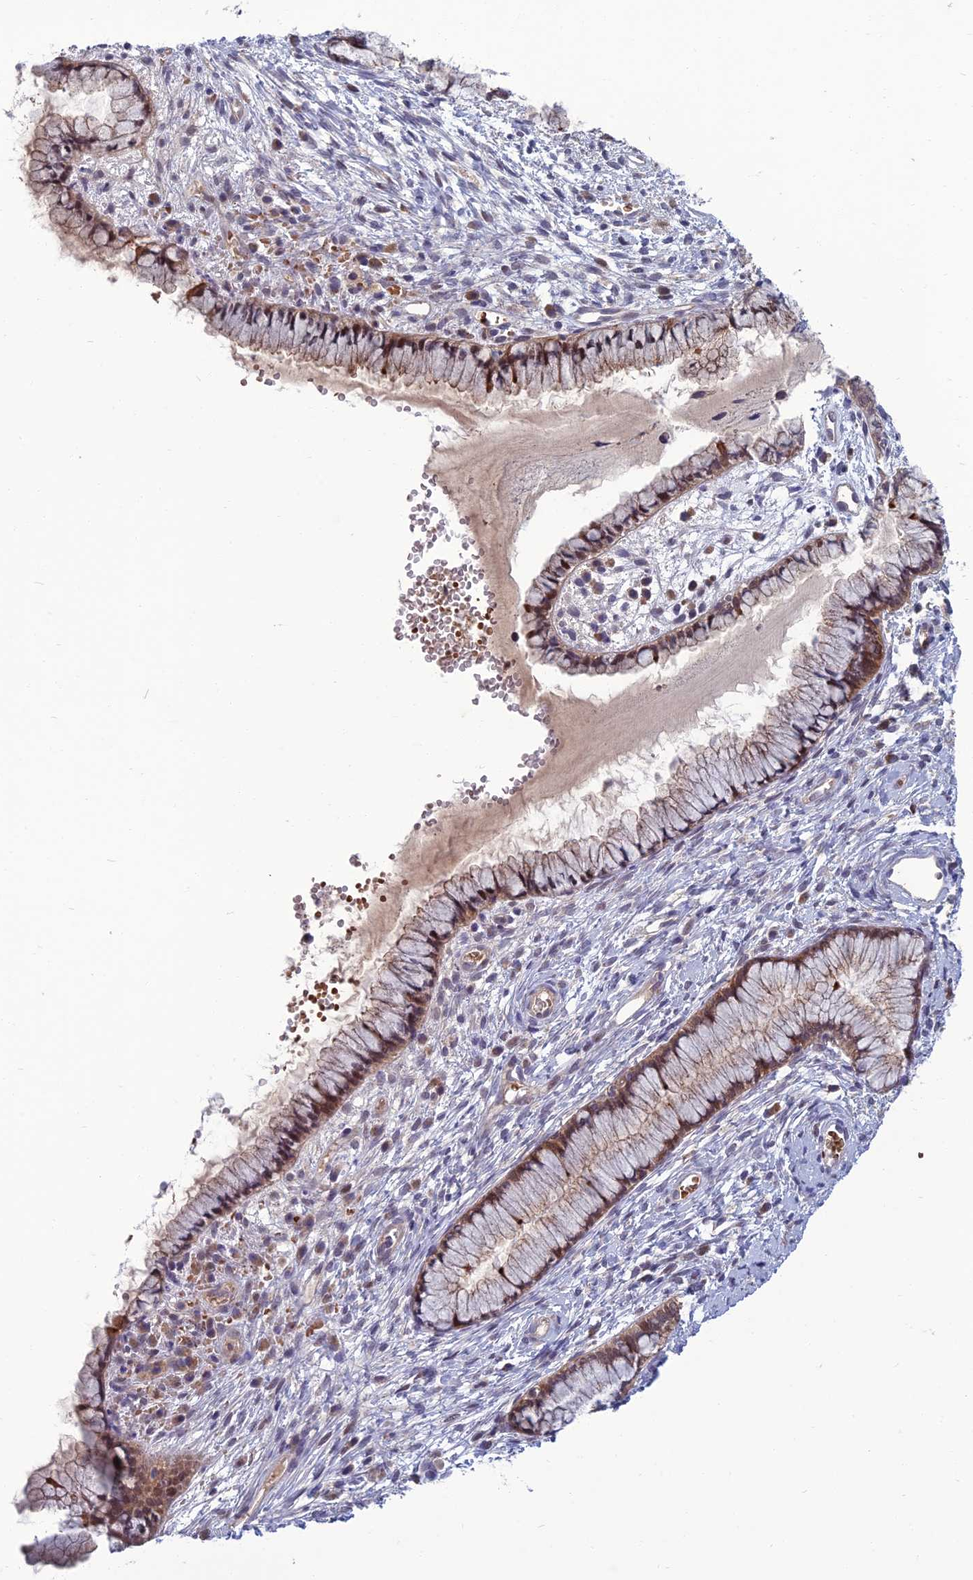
{"staining": {"intensity": "moderate", "quantity": ">75%", "location": "cytoplasmic/membranous,nuclear"}, "tissue": "cervix", "cell_type": "Glandular cells", "image_type": "normal", "snomed": [{"axis": "morphology", "description": "Normal tissue, NOS"}, {"axis": "topography", "description": "Cervix"}], "caption": "A medium amount of moderate cytoplasmic/membranous,nuclear positivity is appreciated in approximately >75% of glandular cells in normal cervix.", "gene": "GIPC1", "patient": {"sex": "female", "age": 42}}